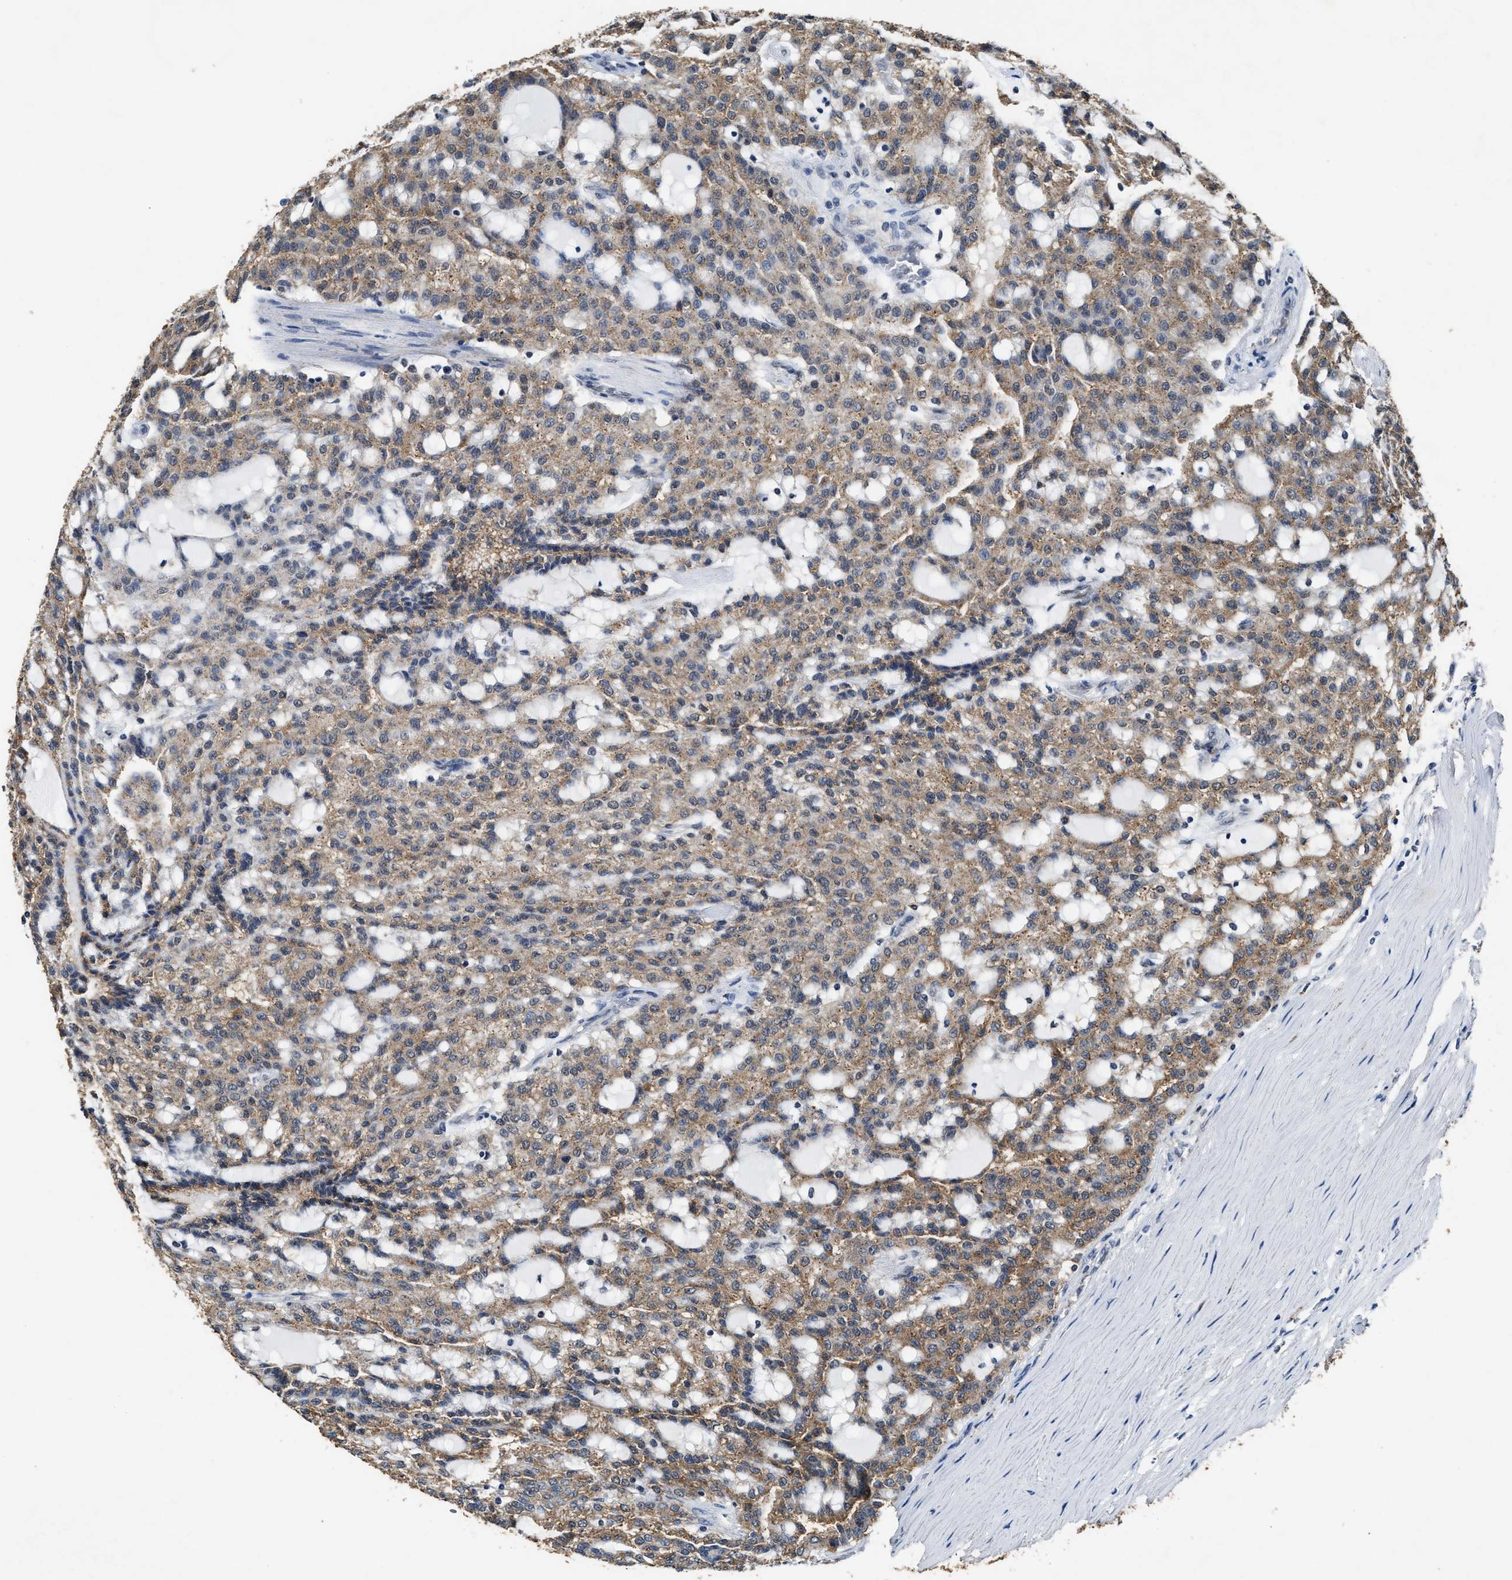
{"staining": {"intensity": "moderate", "quantity": ">75%", "location": "cytoplasmic/membranous"}, "tissue": "renal cancer", "cell_type": "Tumor cells", "image_type": "cancer", "snomed": [{"axis": "morphology", "description": "Adenocarcinoma, NOS"}, {"axis": "topography", "description": "Kidney"}], "caption": "Immunohistochemistry of renal cancer displays medium levels of moderate cytoplasmic/membranous expression in approximately >75% of tumor cells. The staining is performed using DAB (3,3'-diaminobenzidine) brown chromogen to label protein expression. The nuclei are counter-stained blue using hematoxylin.", "gene": "ACOX1", "patient": {"sex": "male", "age": 63}}